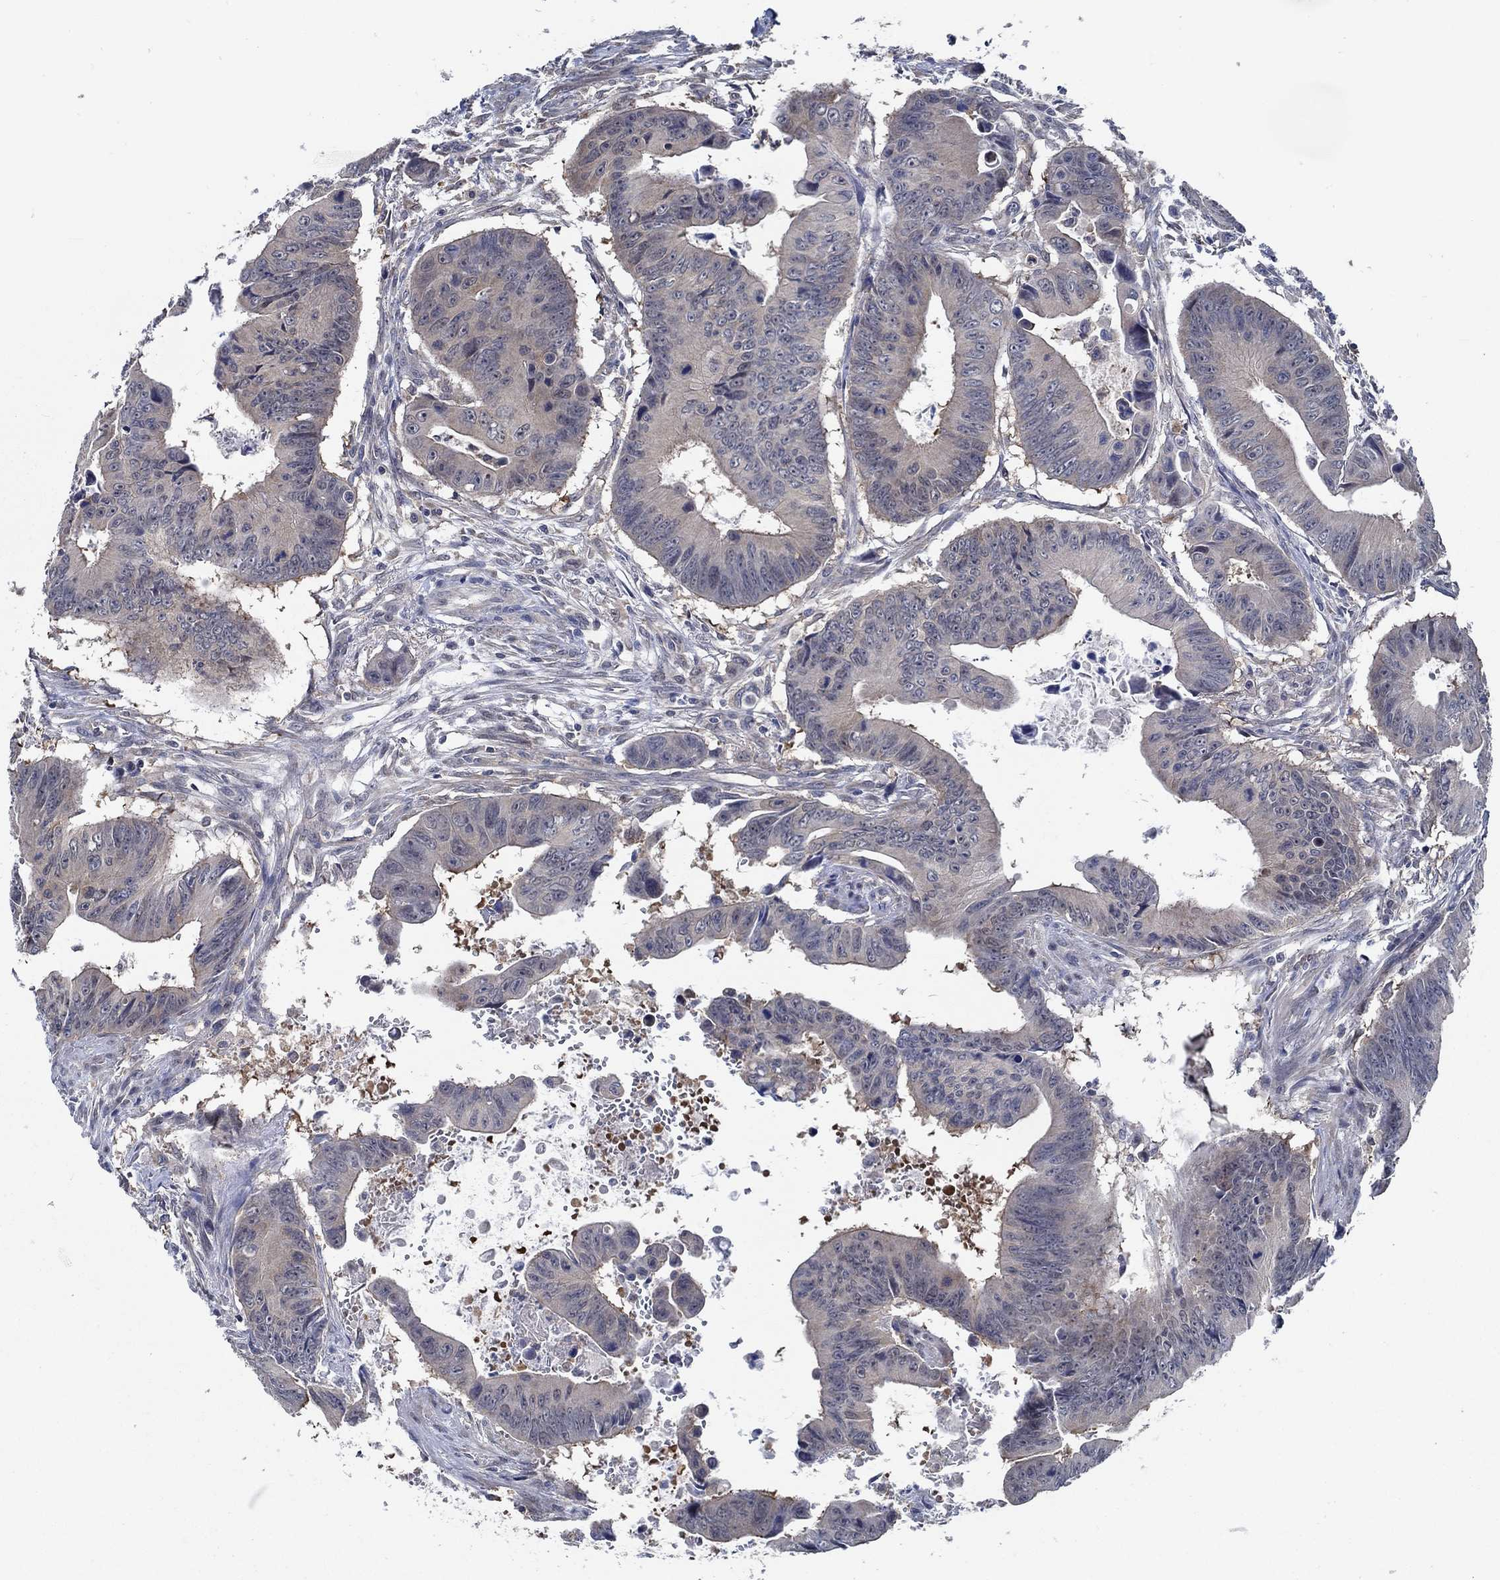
{"staining": {"intensity": "weak", "quantity": "<25%", "location": "cytoplasmic/membranous"}, "tissue": "colorectal cancer", "cell_type": "Tumor cells", "image_type": "cancer", "snomed": [{"axis": "morphology", "description": "Adenocarcinoma, NOS"}, {"axis": "topography", "description": "Colon"}], "caption": "IHC histopathology image of colorectal cancer stained for a protein (brown), which demonstrates no positivity in tumor cells.", "gene": "DACT1", "patient": {"sex": "female", "age": 87}}